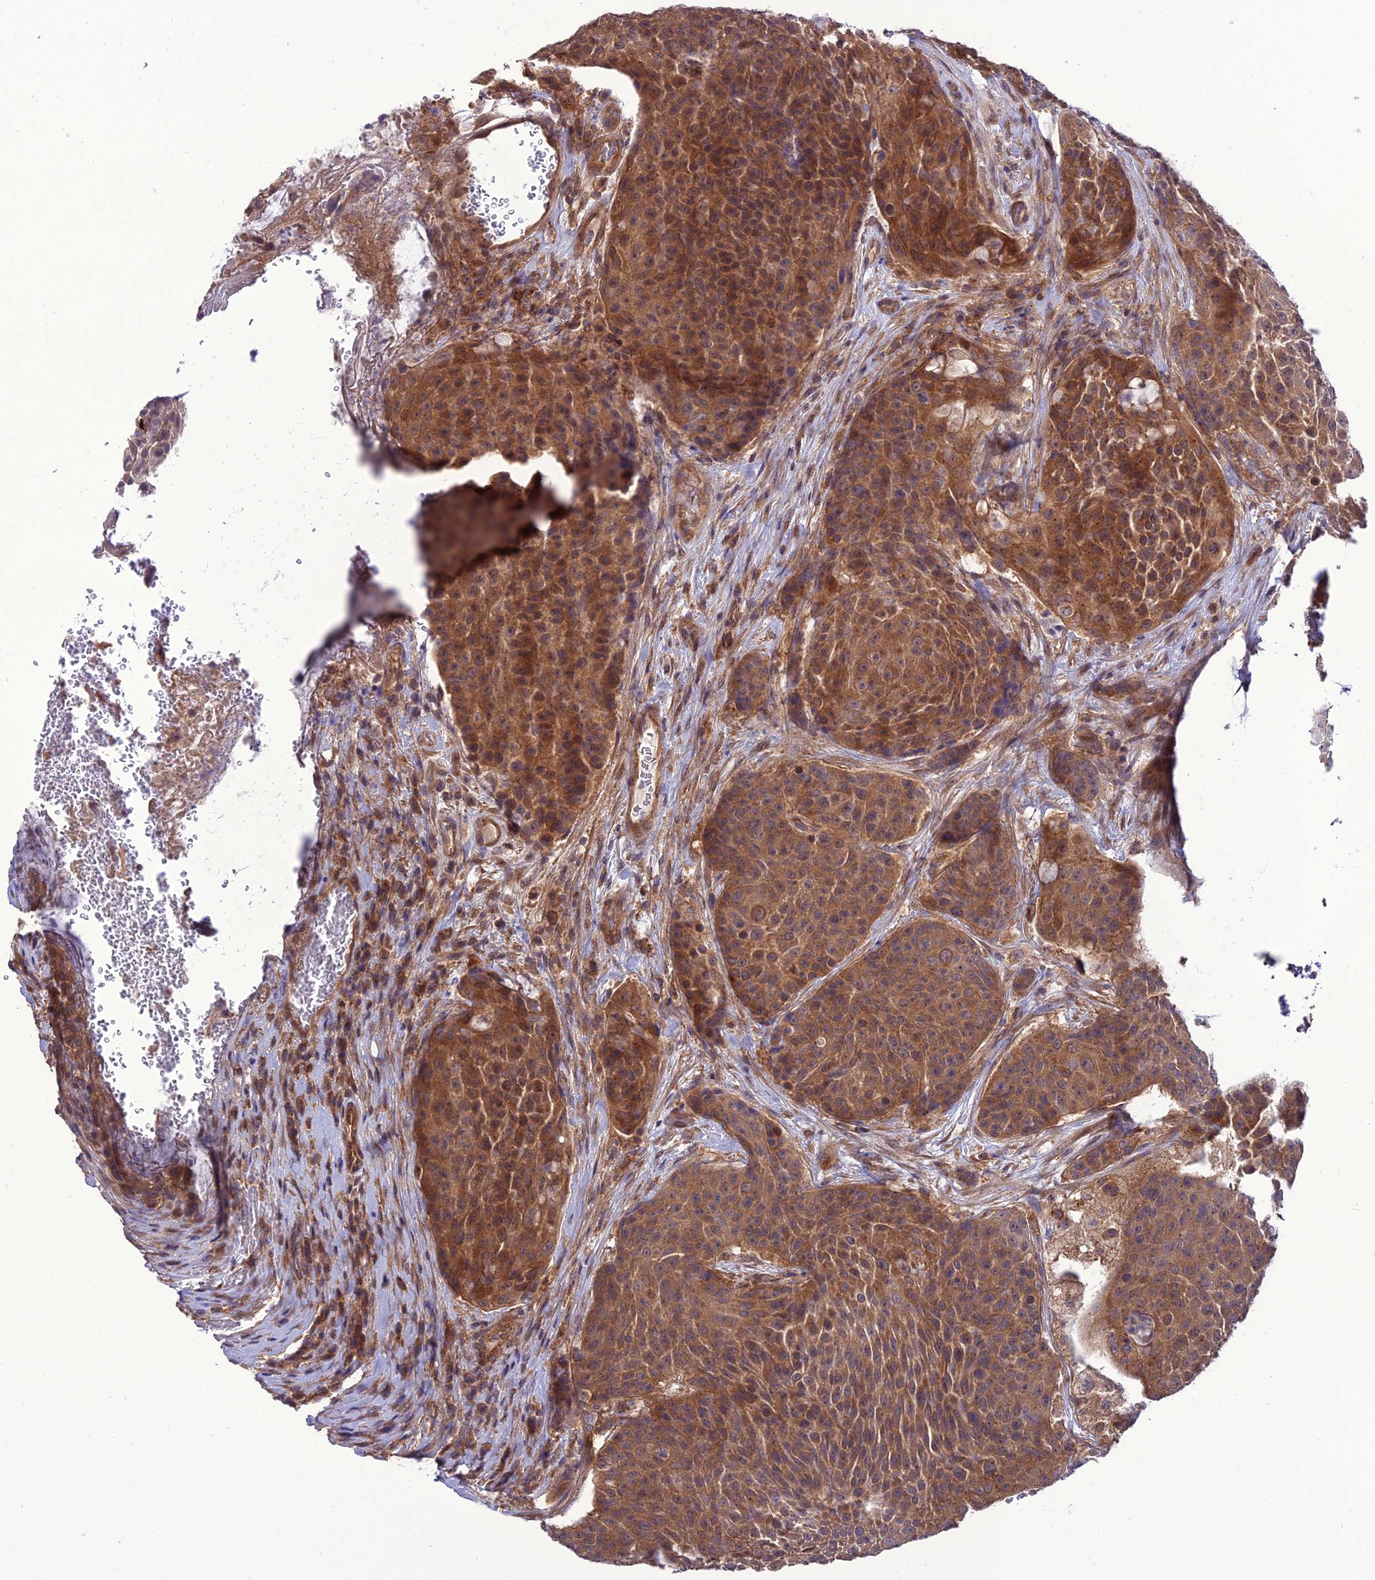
{"staining": {"intensity": "moderate", "quantity": ">75%", "location": "cytoplasmic/membranous"}, "tissue": "urothelial cancer", "cell_type": "Tumor cells", "image_type": "cancer", "snomed": [{"axis": "morphology", "description": "Urothelial carcinoma, High grade"}, {"axis": "topography", "description": "Urinary bladder"}], "caption": "An image showing moderate cytoplasmic/membranous expression in approximately >75% of tumor cells in urothelial cancer, as visualized by brown immunohistochemical staining.", "gene": "PPIL3", "patient": {"sex": "female", "age": 63}}